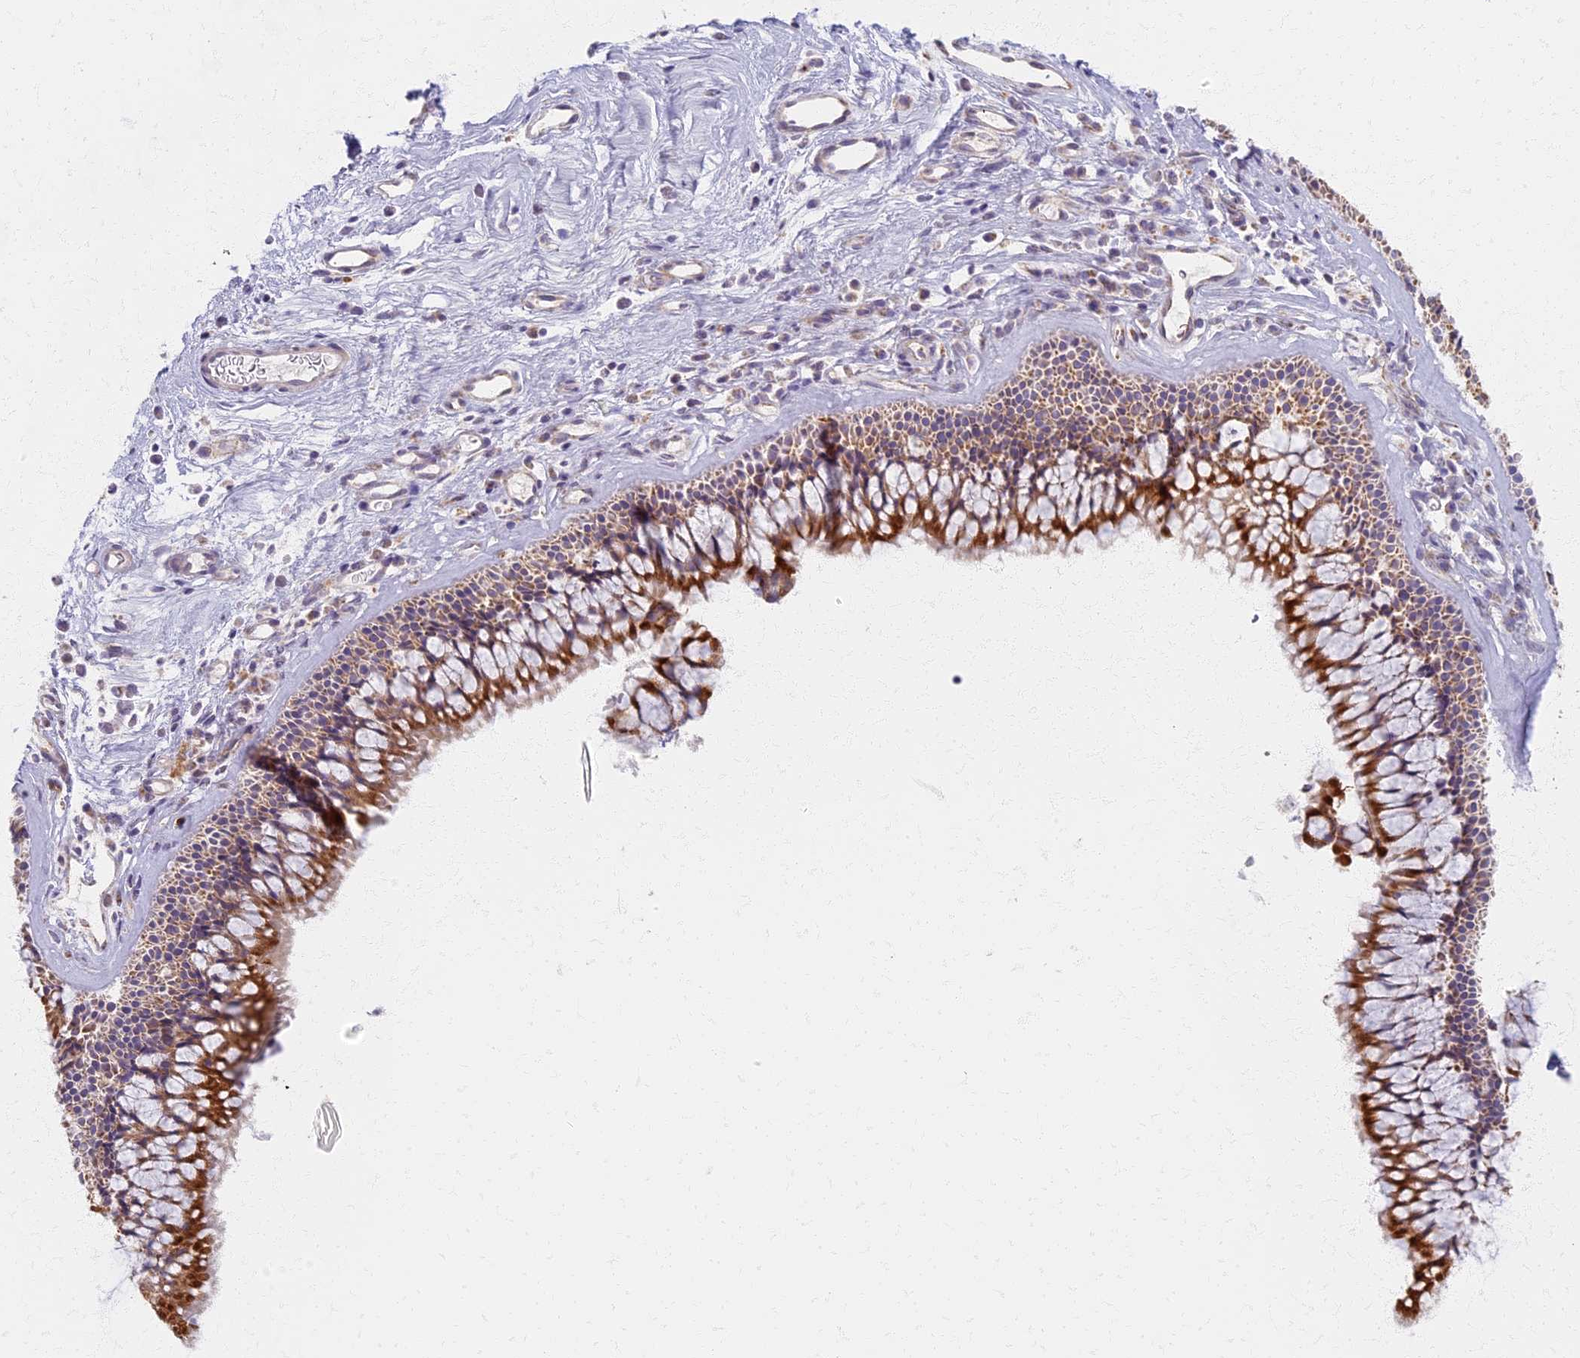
{"staining": {"intensity": "moderate", "quantity": ">75%", "location": "cytoplasmic/membranous"}, "tissue": "nasopharynx", "cell_type": "Respiratory epithelial cells", "image_type": "normal", "snomed": [{"axis": "morphology", "description": "Normal tissue, NOS"}, {"axis": "morphology", "description": "Inflammation, NOS"}, {"axis": "morphology", "description": "Malignant melanoma, Metastatic site"}, {"axis": "topography", "description": "Nasopharynx"}], "caption": "Protein positivity by immunohistochemistry (IHC) demonstrates moderate cytoplasmic/membranous staining in approximately >75% of respiratory epithelial cells in unremarkable nasopharynx.", "gene": "MRPS25", "patient": {"sex": "male", "age": 70}}